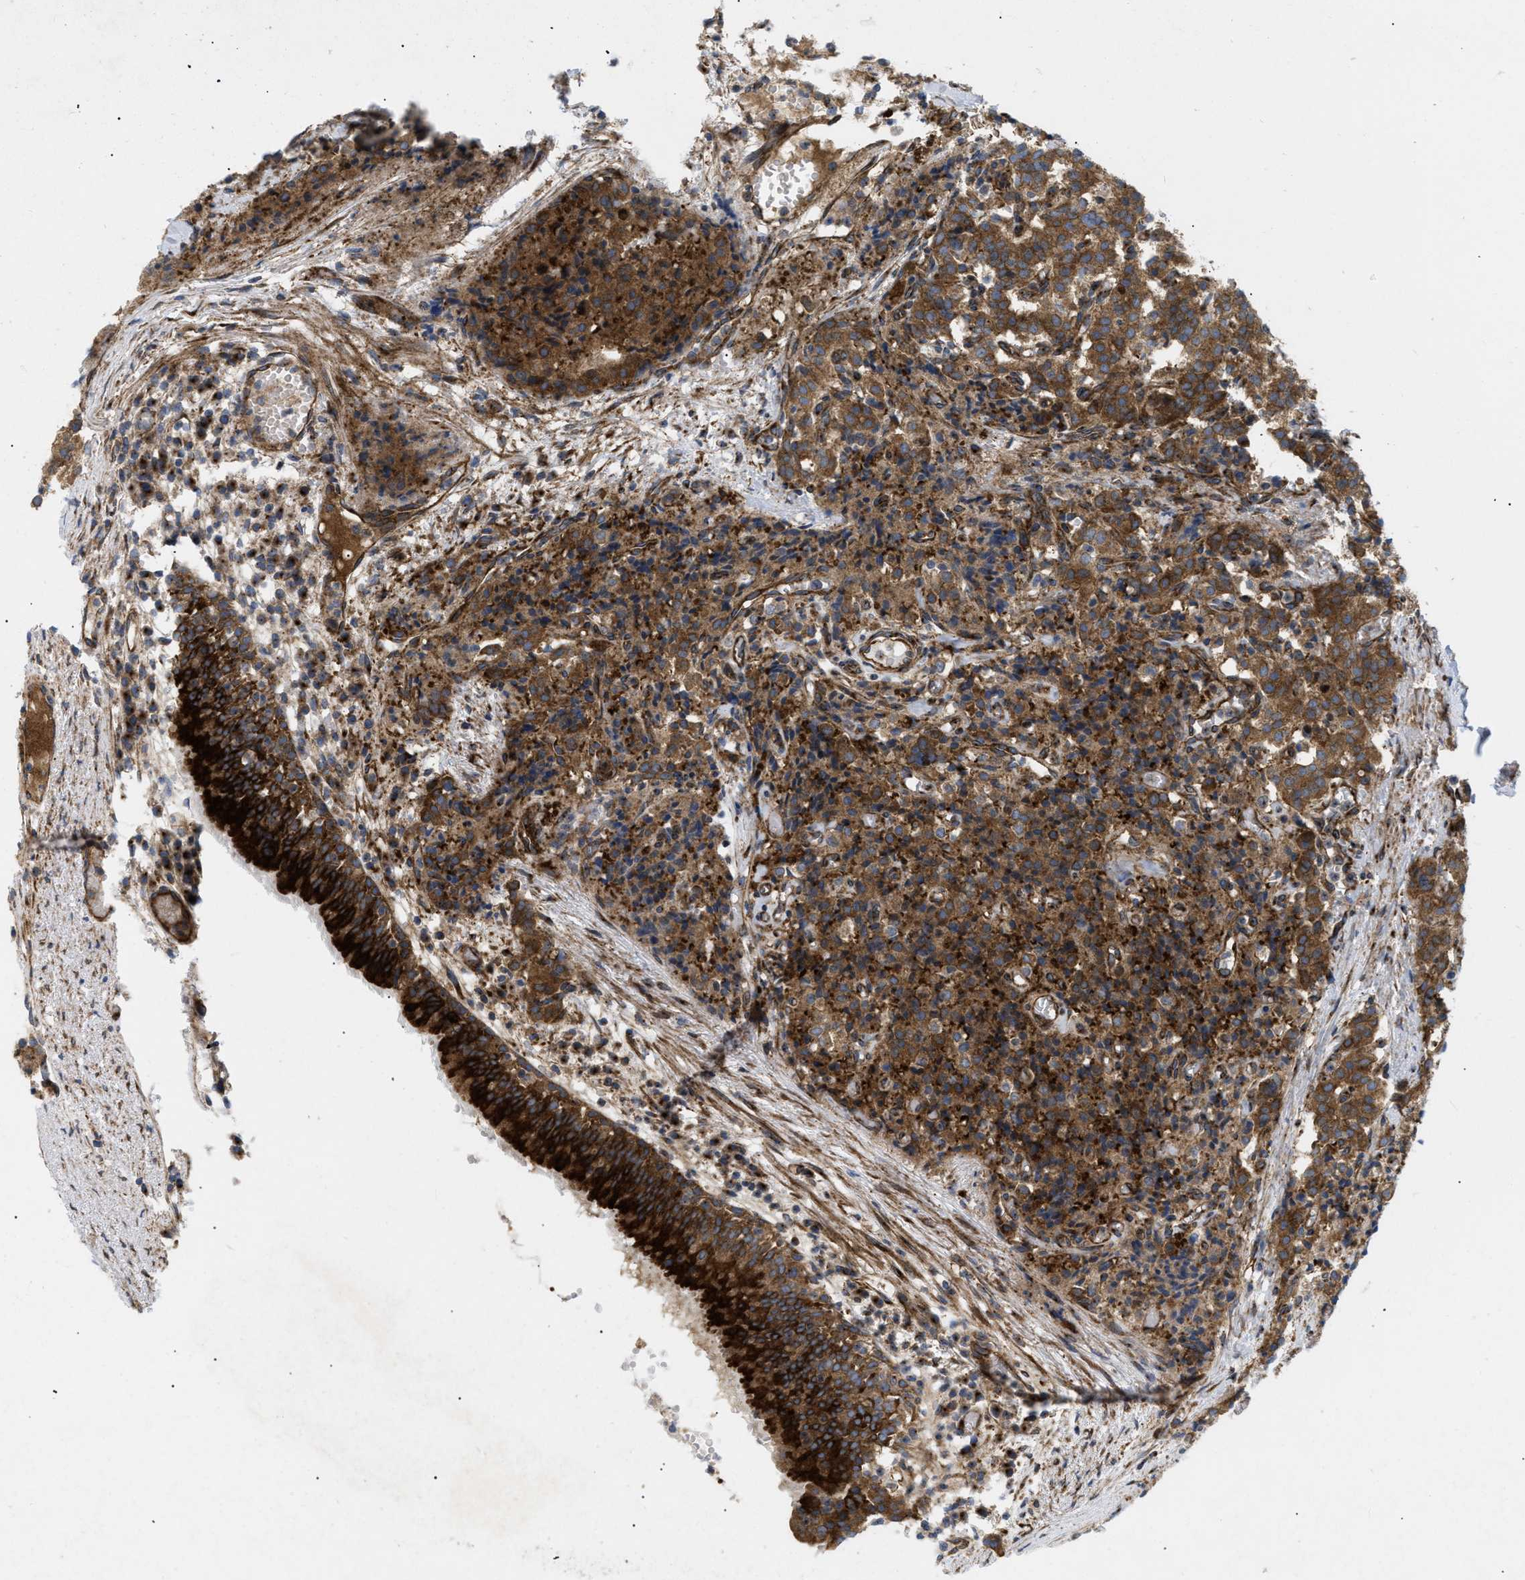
{"staining": {"intensity": "moderate", "quantity": ">75%", "location": "cytoplasmic/membranous"}, "tissue": "carcinoid", "cell_type": "Tumor cells", "image_type": "cancer", "snomed": [{"axis": "morphology", "description": "Carcinoid, malignant, NOS"}, {"axis": "topography", "description": "Lung"}], "caption": "Immunohistochemistry (DAB (3,3'-diaminobenzidine)) staining of carcinoid reveals moderate cytoplasmic/membranous protein positivity in about >75% of tumor cells. The protein is shown in brown color, while the nuclei are stained blue.", "gene": "DCTN4", "patient": {"sex": "male", "age": 30}}